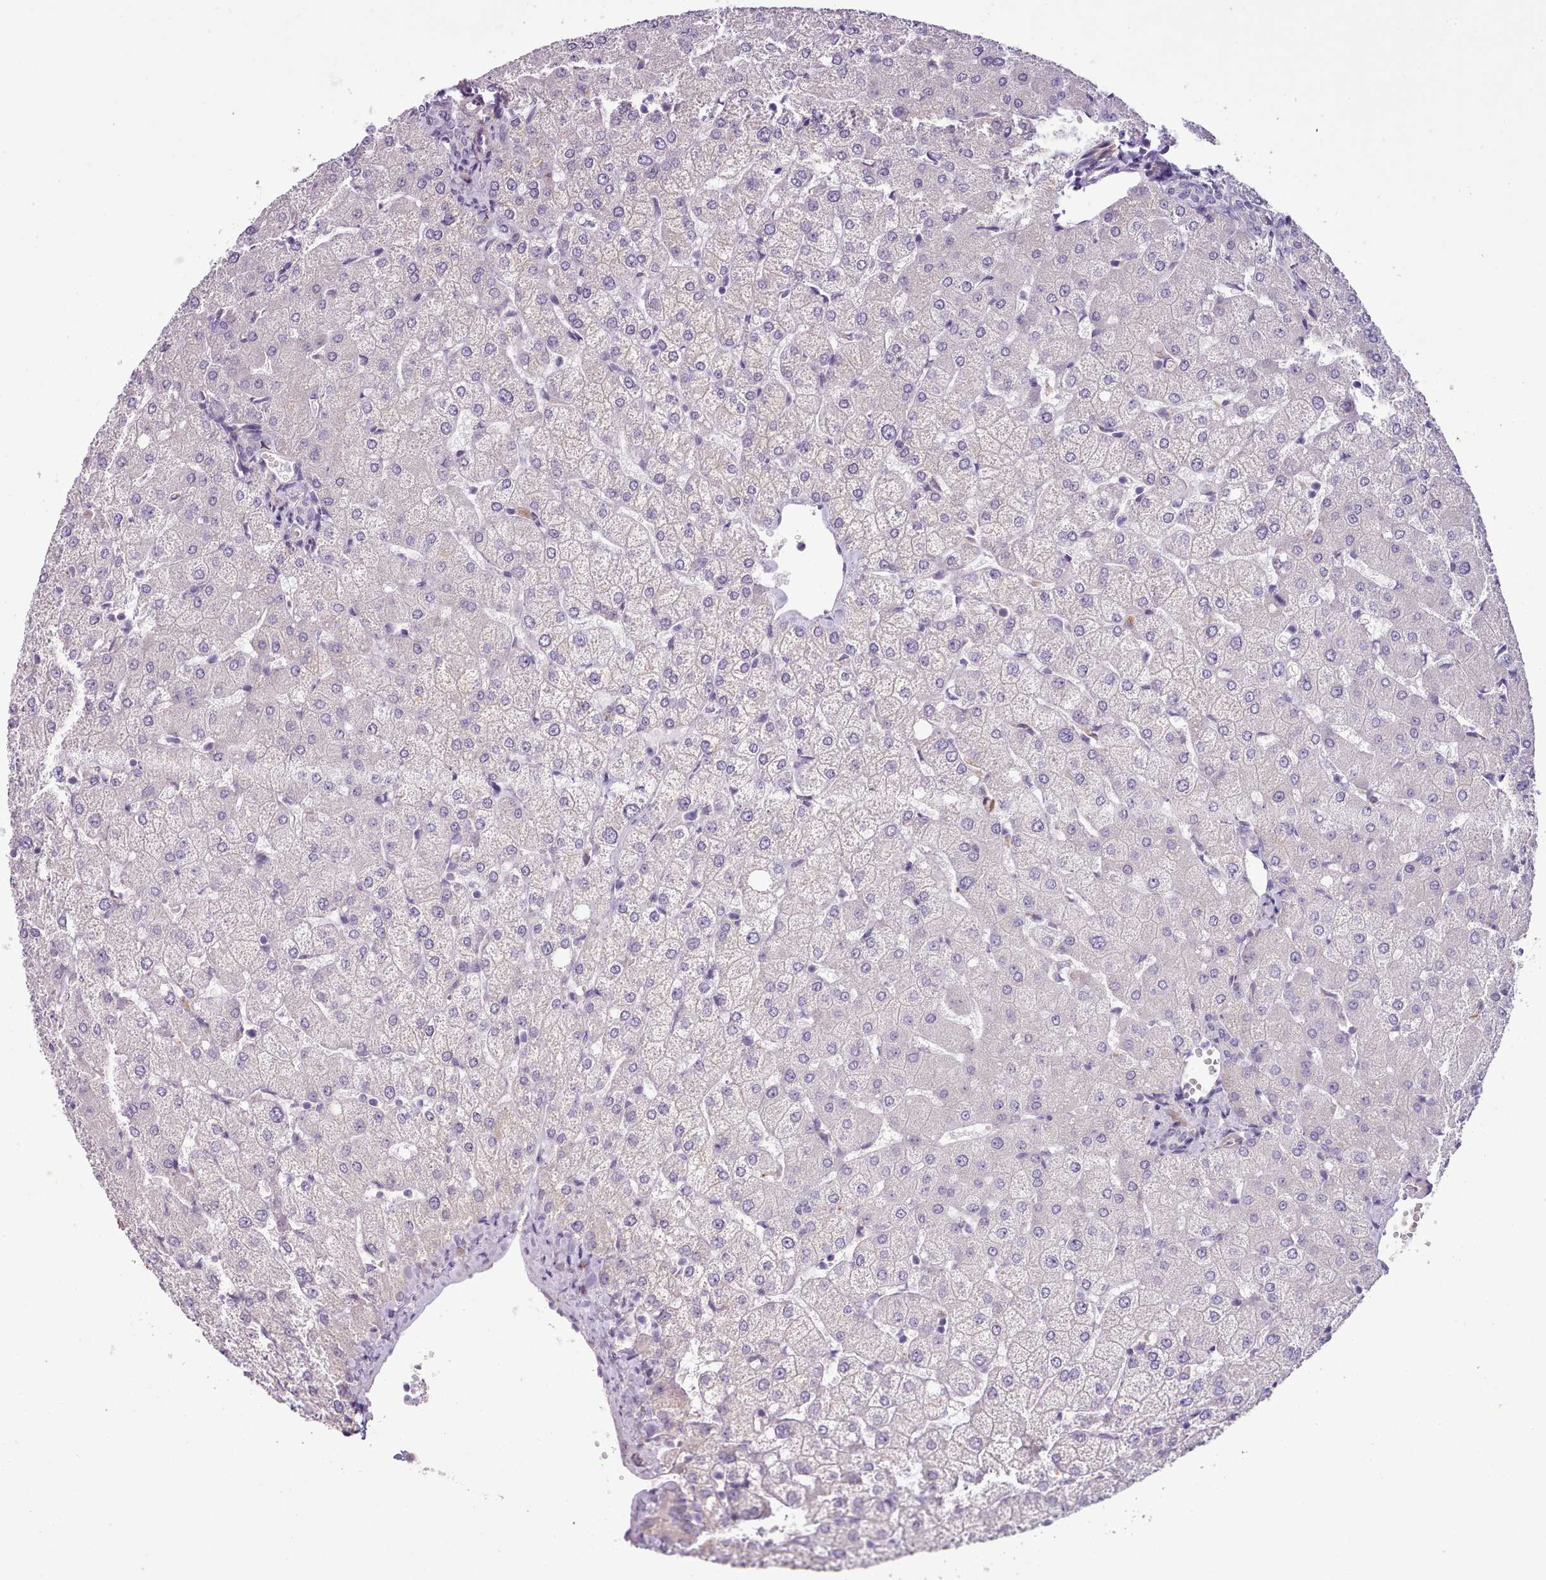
{"staining": {"intensity": "negative", "quantity": "none", "location": "none"}, "tissue": "liver", "cell_type": "Cholangiocytes", "image_type": "normal", "snomed": [{"axis": "morphology", "description": "Normal tissue, NOS"}, {"axis": "topography", "description": "Liver"}], "caption": "A photomicrograph of human liver is negative for staining in cholangiocytes. (Immunohistochemistry (ihc), brightfield microscopy, high magnification).", "gene": "SETX", "patient": {"sex": "female", "age": 54}}